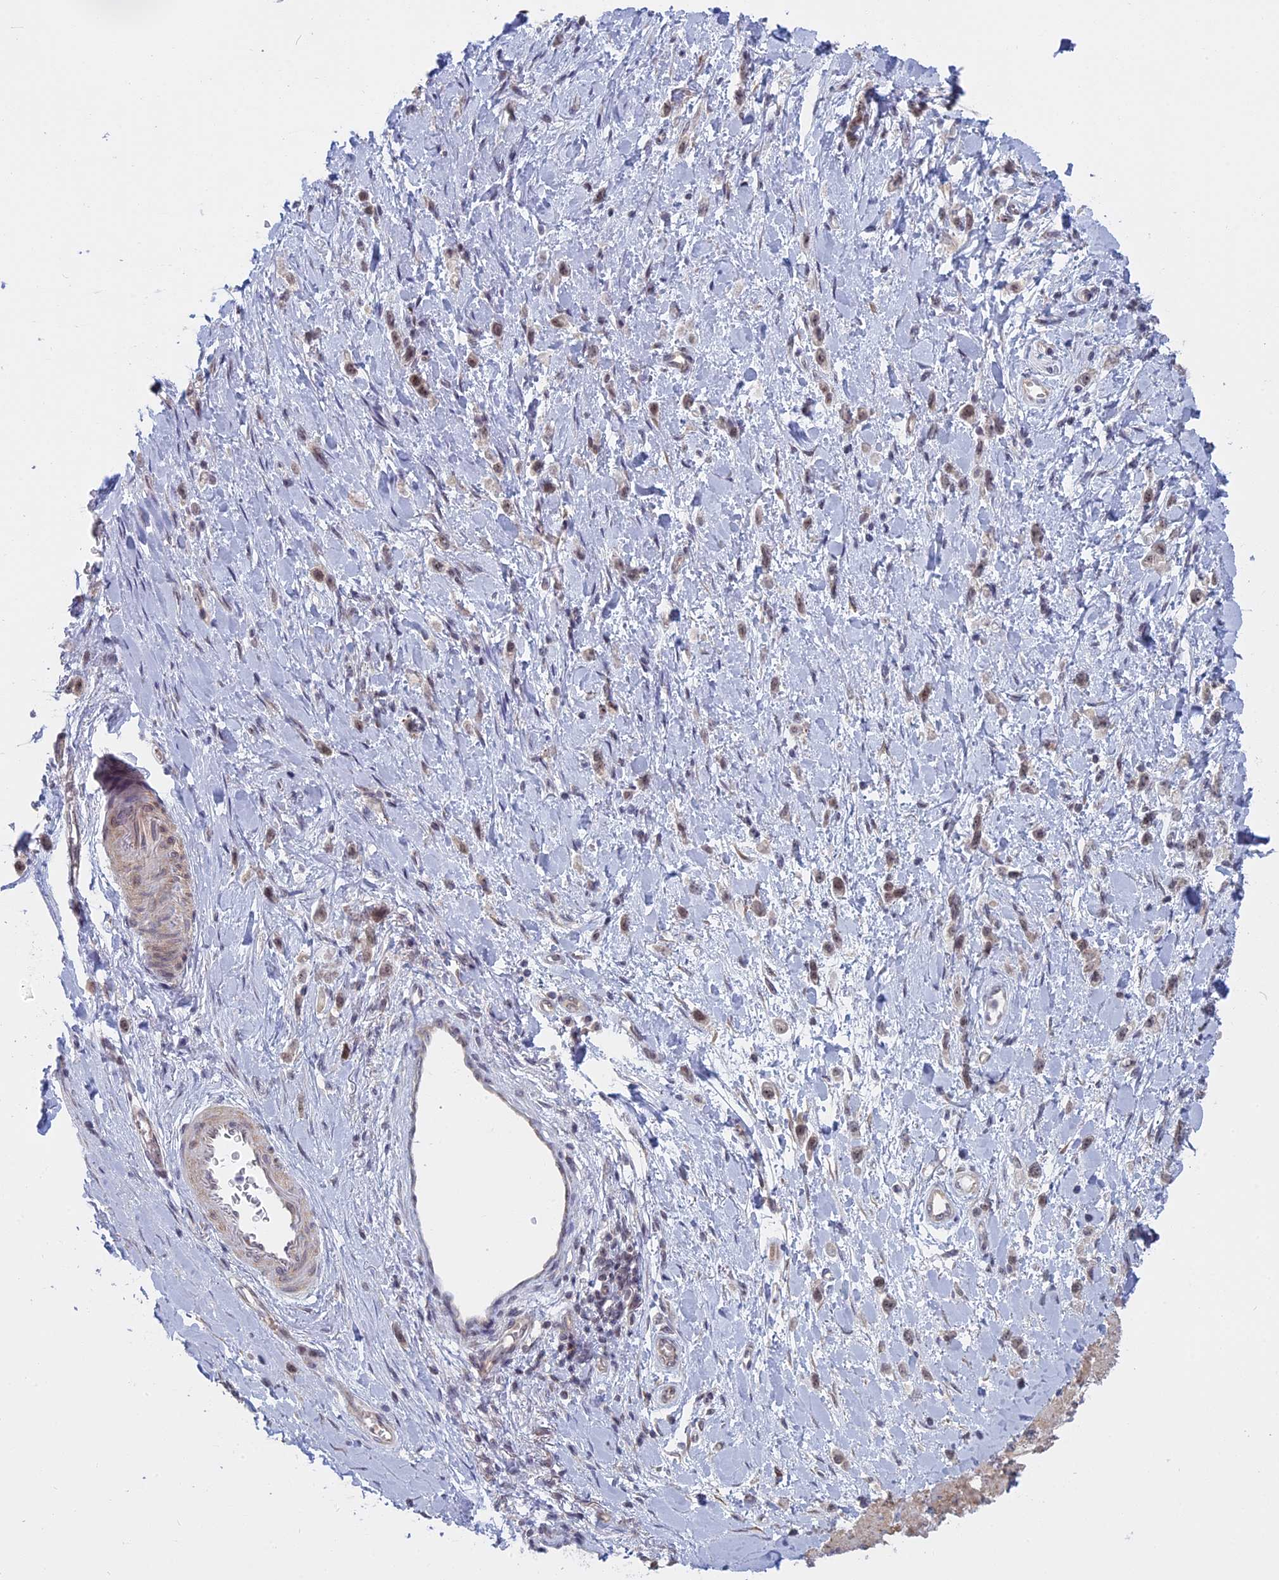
{"staining": {"intensity": "weak", "quantity": ">75%", "location": "cytoplasmic/membranous"}, "tissue": "stomach cancer", "cell_type": "Tumor cells", "image_type": "cancer", "snomed": [{"axis": "morphology", "description": "Adenocarcinoma, NOS"}, {"axis": "topography", "description": "Stomach"}], "caption": "Protein staining of stomach adenocarcinoma tissue demonstrates weak cytoplasmic/membranous expression in approximately >75% of tumor cells.", "gene": "RPS19BP1", "patient": {"sex": "female", "age": 65}}